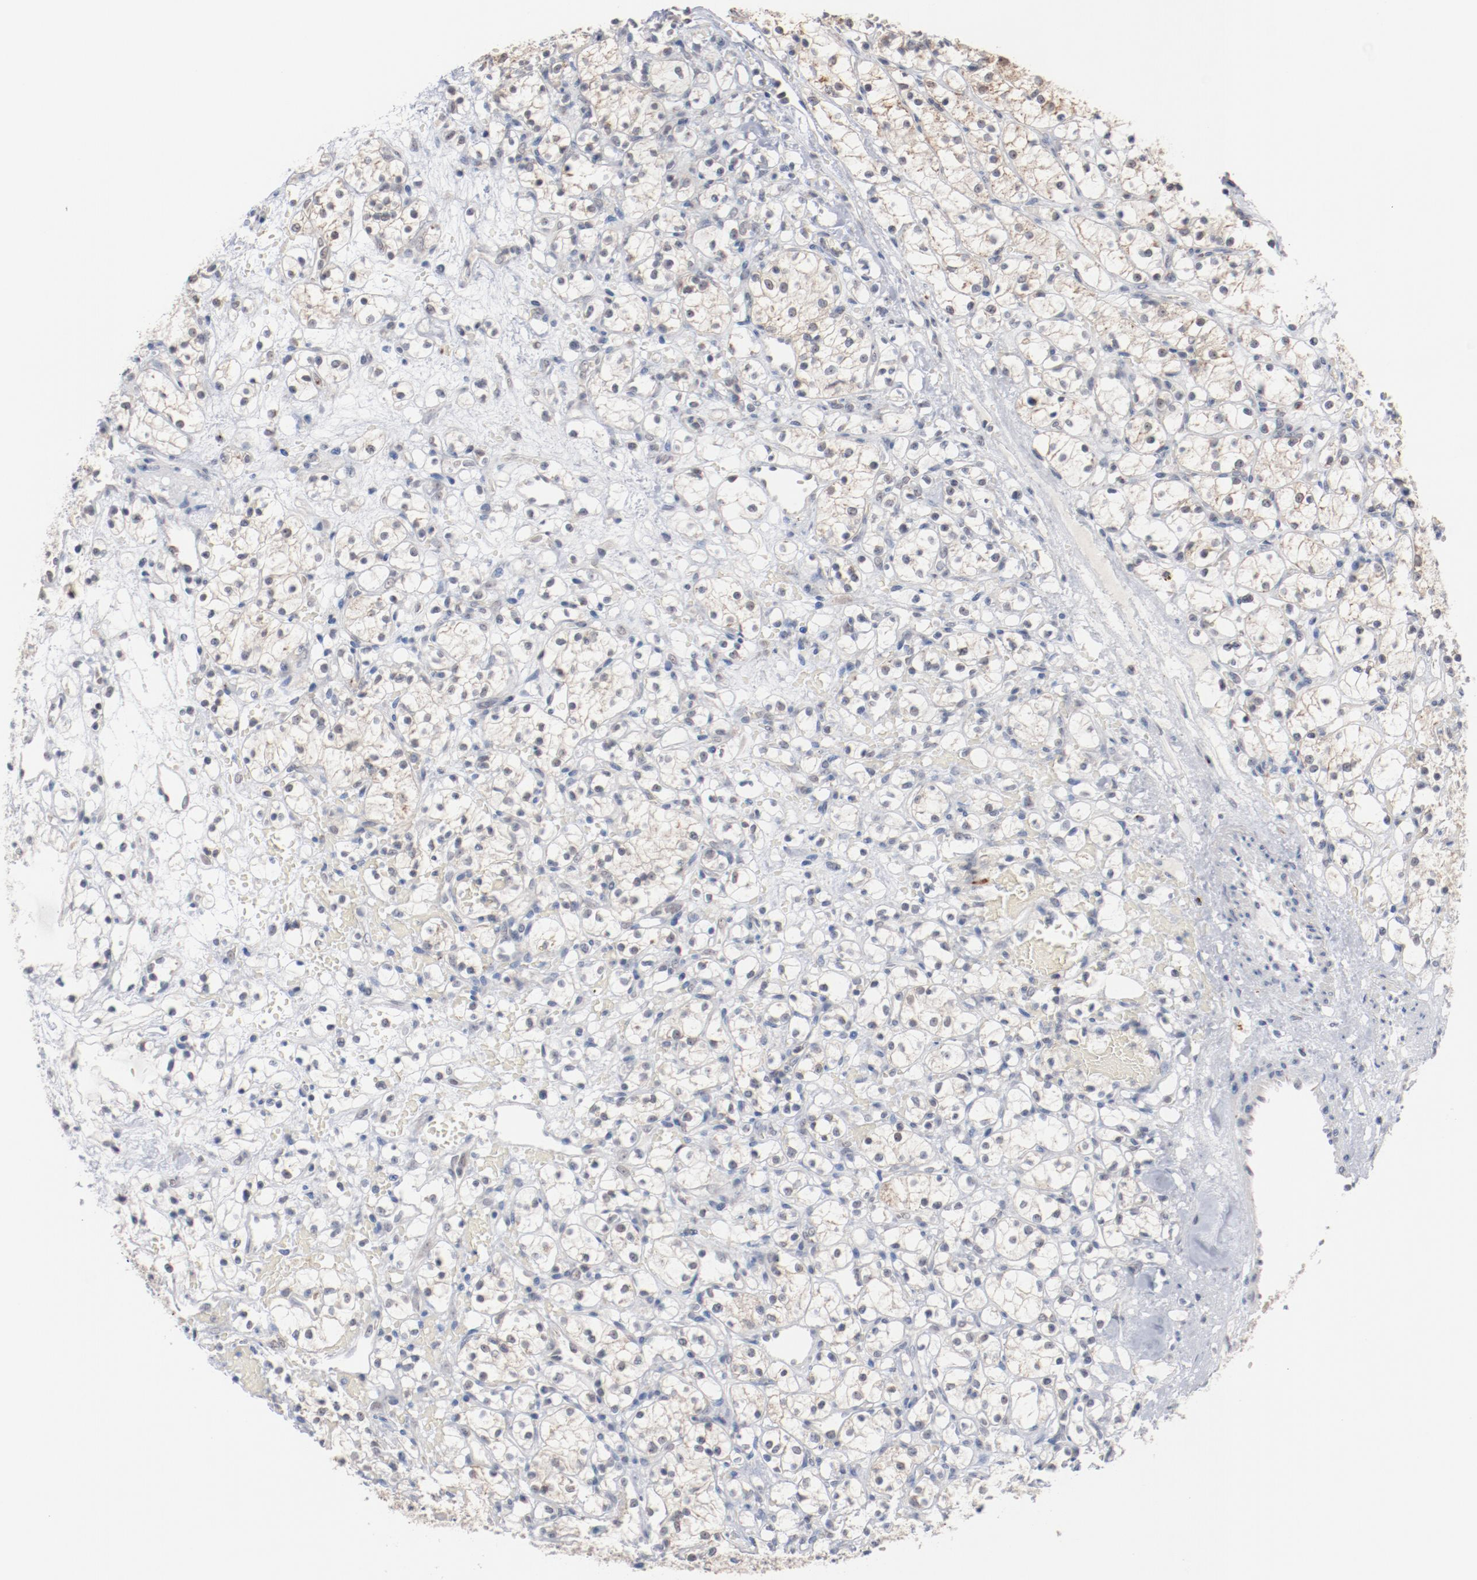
{"staining": {"intensity": "negative", "quantity": "none", "location": "none"}, "tissue": "renal cancer", "cell_type": "Tumor cells", "image_type": "cancer", "snomed": [{"axis": "morphology", "description": "Adenocarcinoma, NOS"}, {"axis": "topography", "description": "Kidney"}], "caption": "Immunohistochemical staining of renal cancer (adenocarcinoma) exhibits no significant staining in tumor cells. Nuclei are stained in blue.", "gene": "ERICH1", "patient": {"sex": "female", "age": 60}}